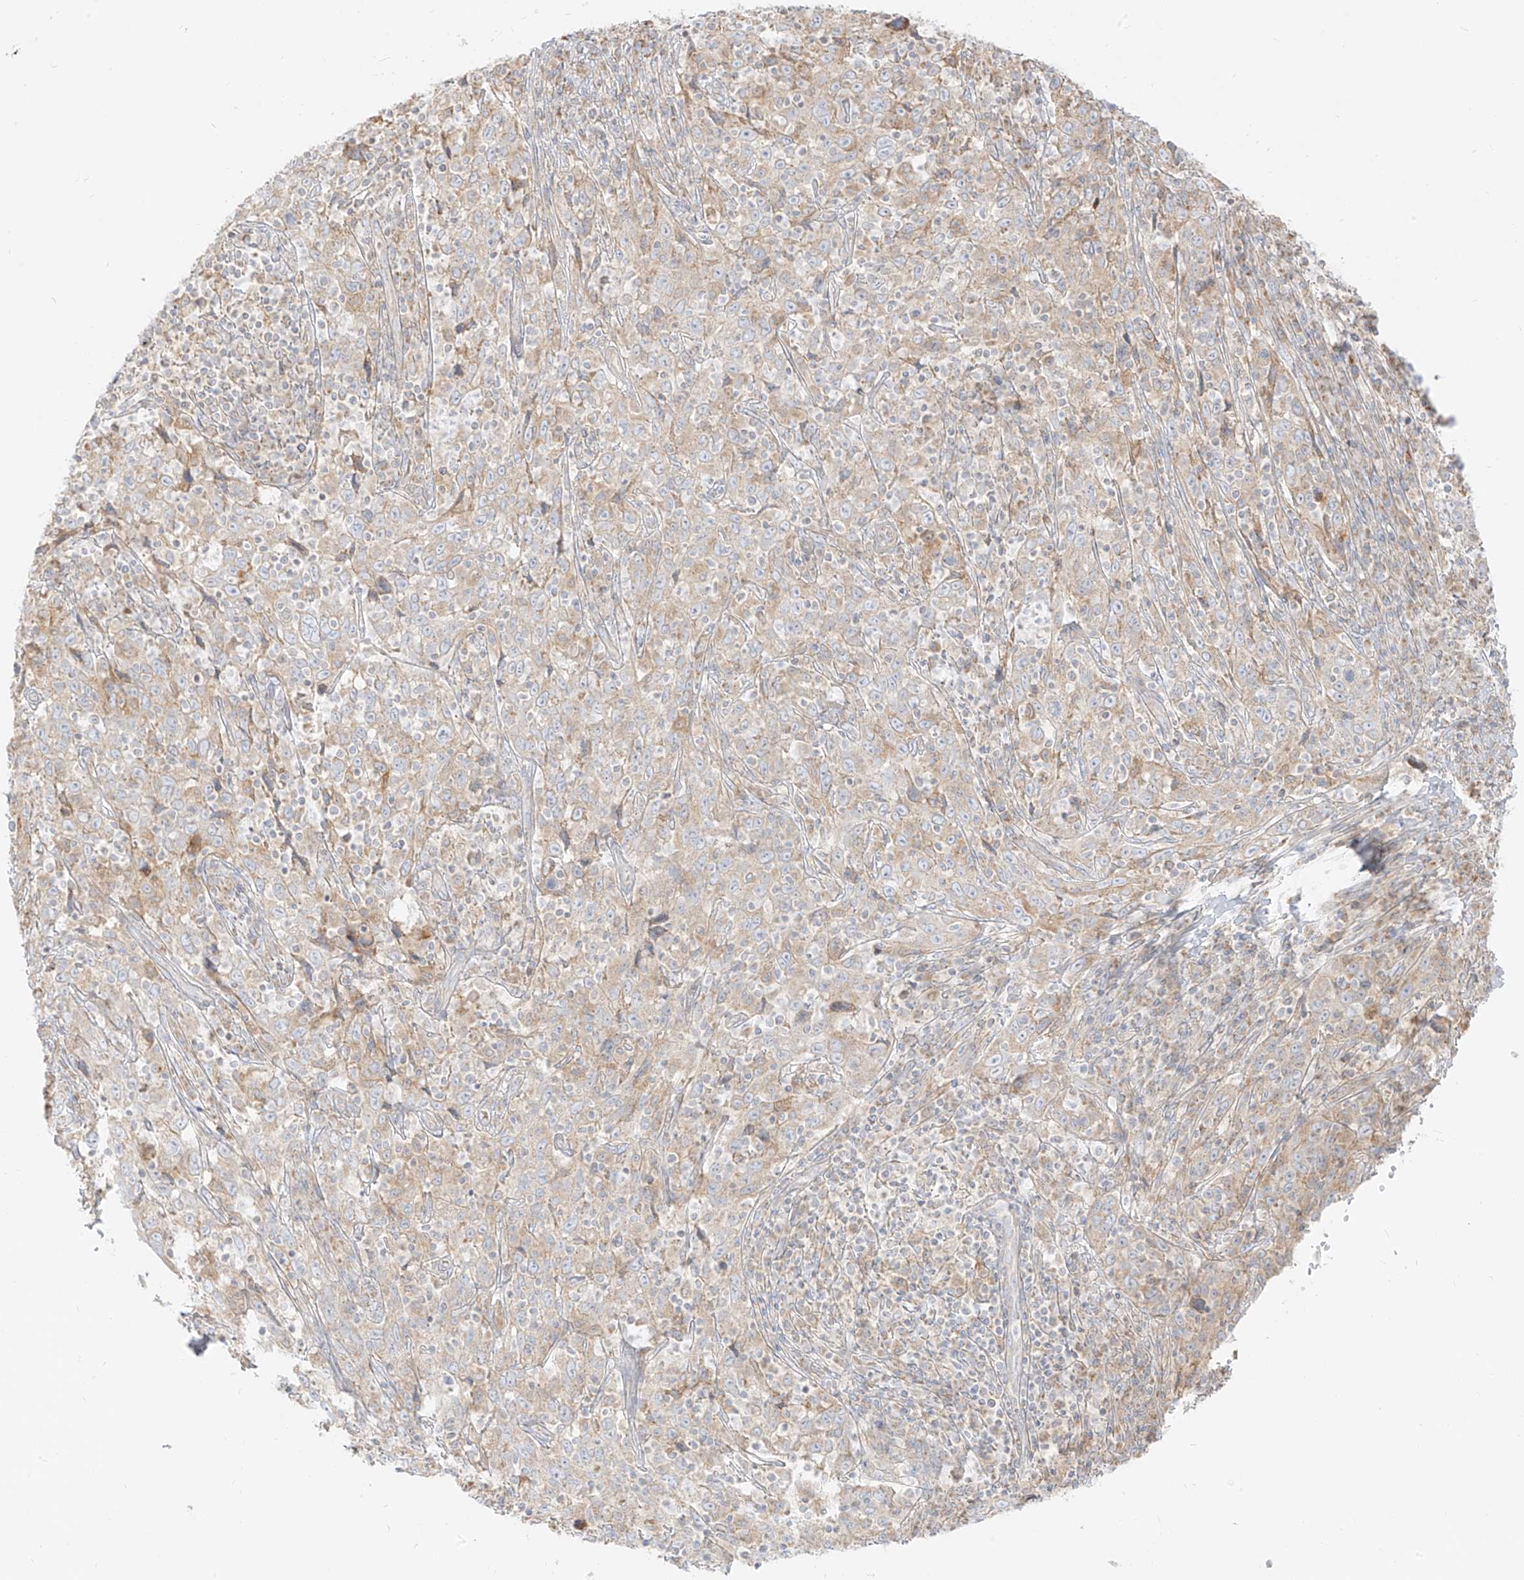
{"staining": {"intensity": "weak", "quantity": "<25%", "location": "cytoplasmic/membranous"}, "tissue": "cervical cancer", "cell_type": "Tumor cells", "image_type": "cancer", "snomed": [{"axis": "morphology", "description": "Squamous cell carcinoma, NOS"}, {"axis": "topography", "description": "Cervix"}], "caption": "Tumor cells show no significant positivity in squamous cell carcinoma (cervical).", "gene": "ZIM3", "patient": {"sex": "female", "age": 46}}